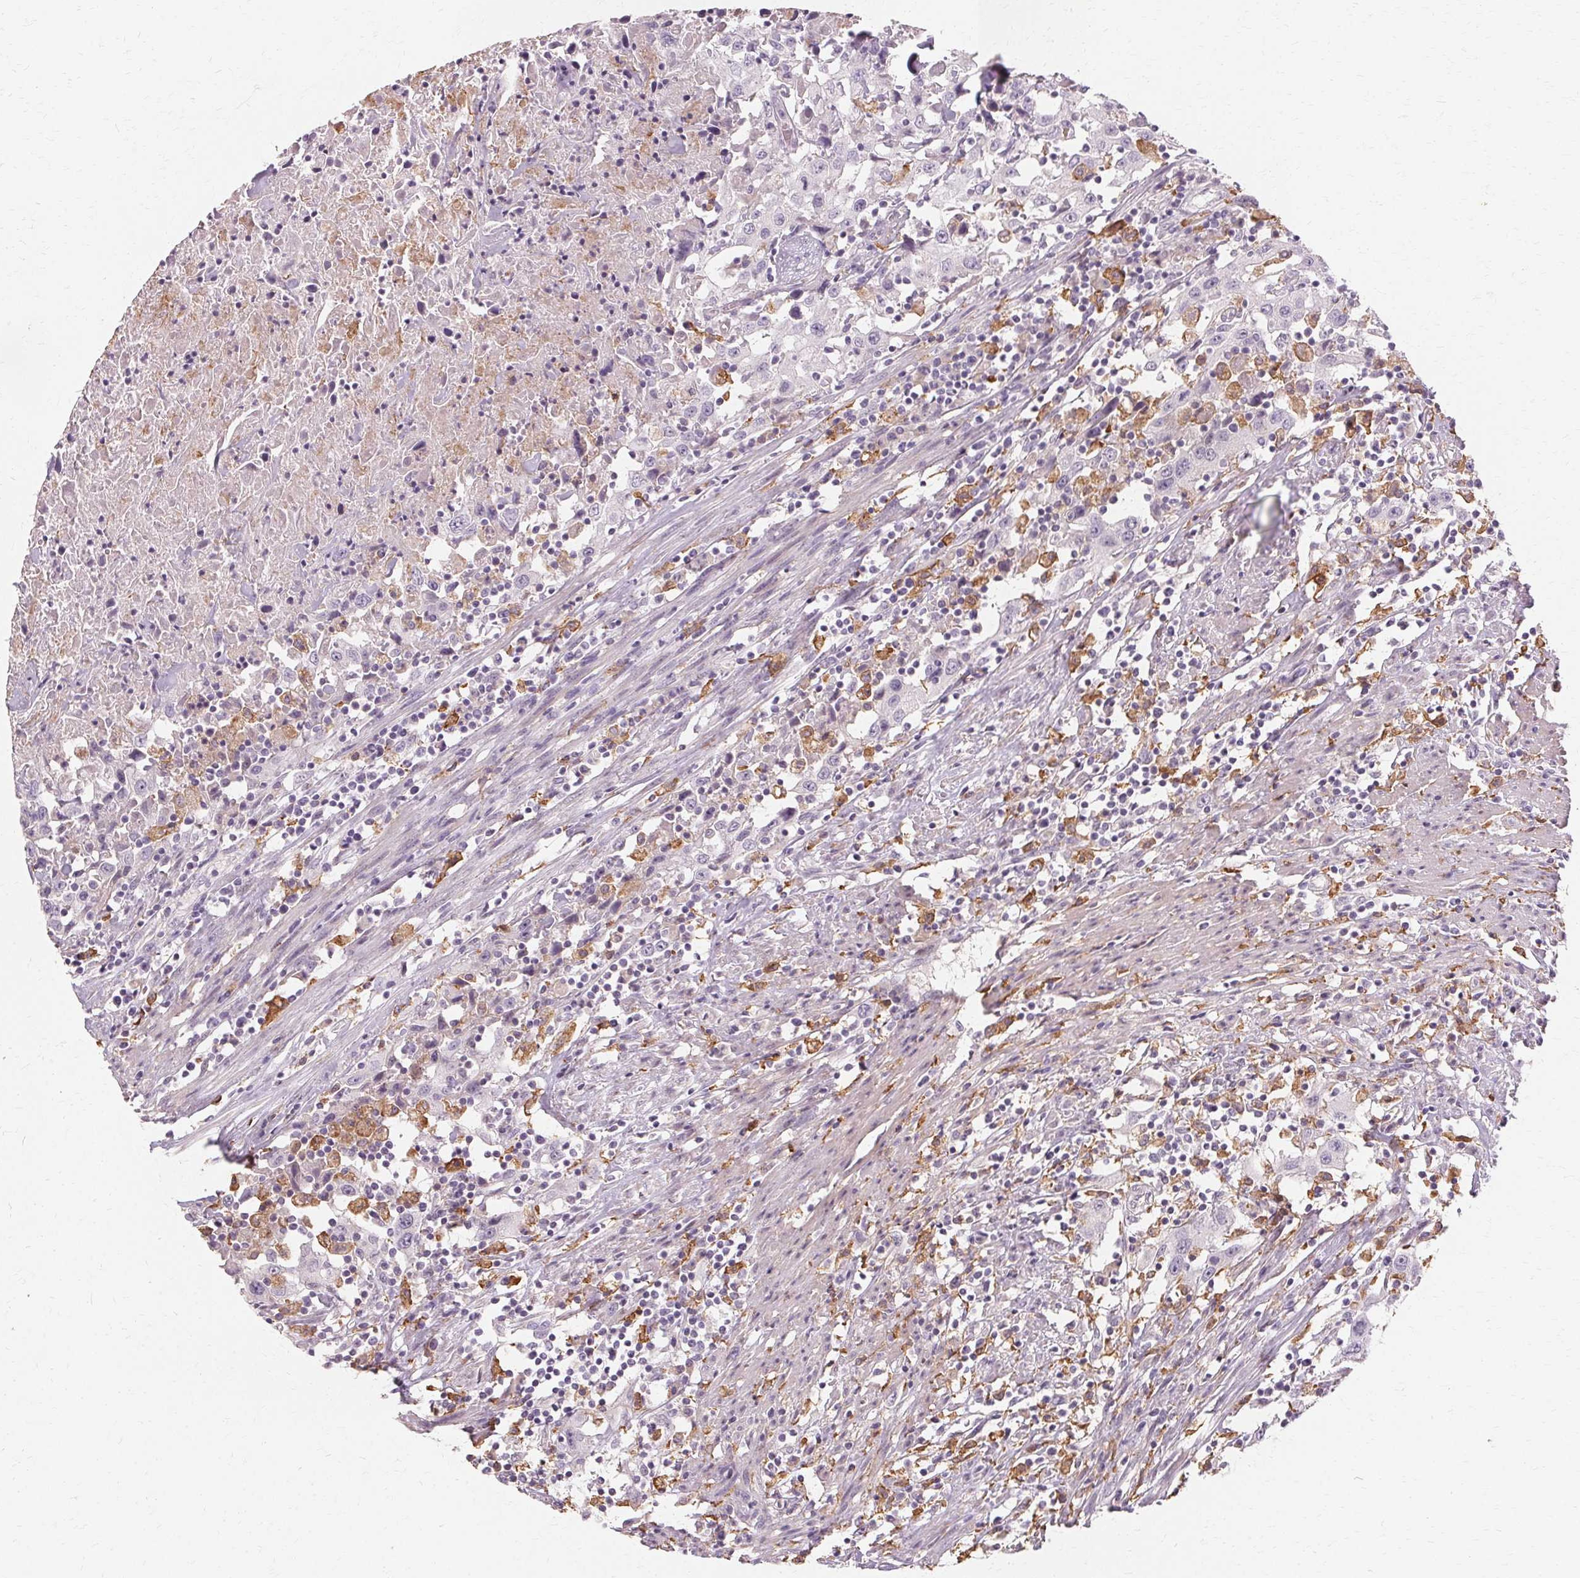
{"staining": {"intensity": "negative", "quantity": "none", "location": "none"}, "tissue": "urothelial cancer", "cell_type": "Tumor cells", "image_type": "cancer", "snomed": [{"axis": "morphology", "description": "Urothelial carcinoma, High grade"}, {"axis": "topography", "description": "Urinary bladder"}], "caption": "This photomicrograph is of high-grade urothelial carcinoma stained with immunohistochemistry (IHC) to label a protein in brown with the nuclei are counter-stained blue. There is no staining in tumor cells.", "gene": "IFNGR1", "patient": {"sex": "male", "age": 61}}